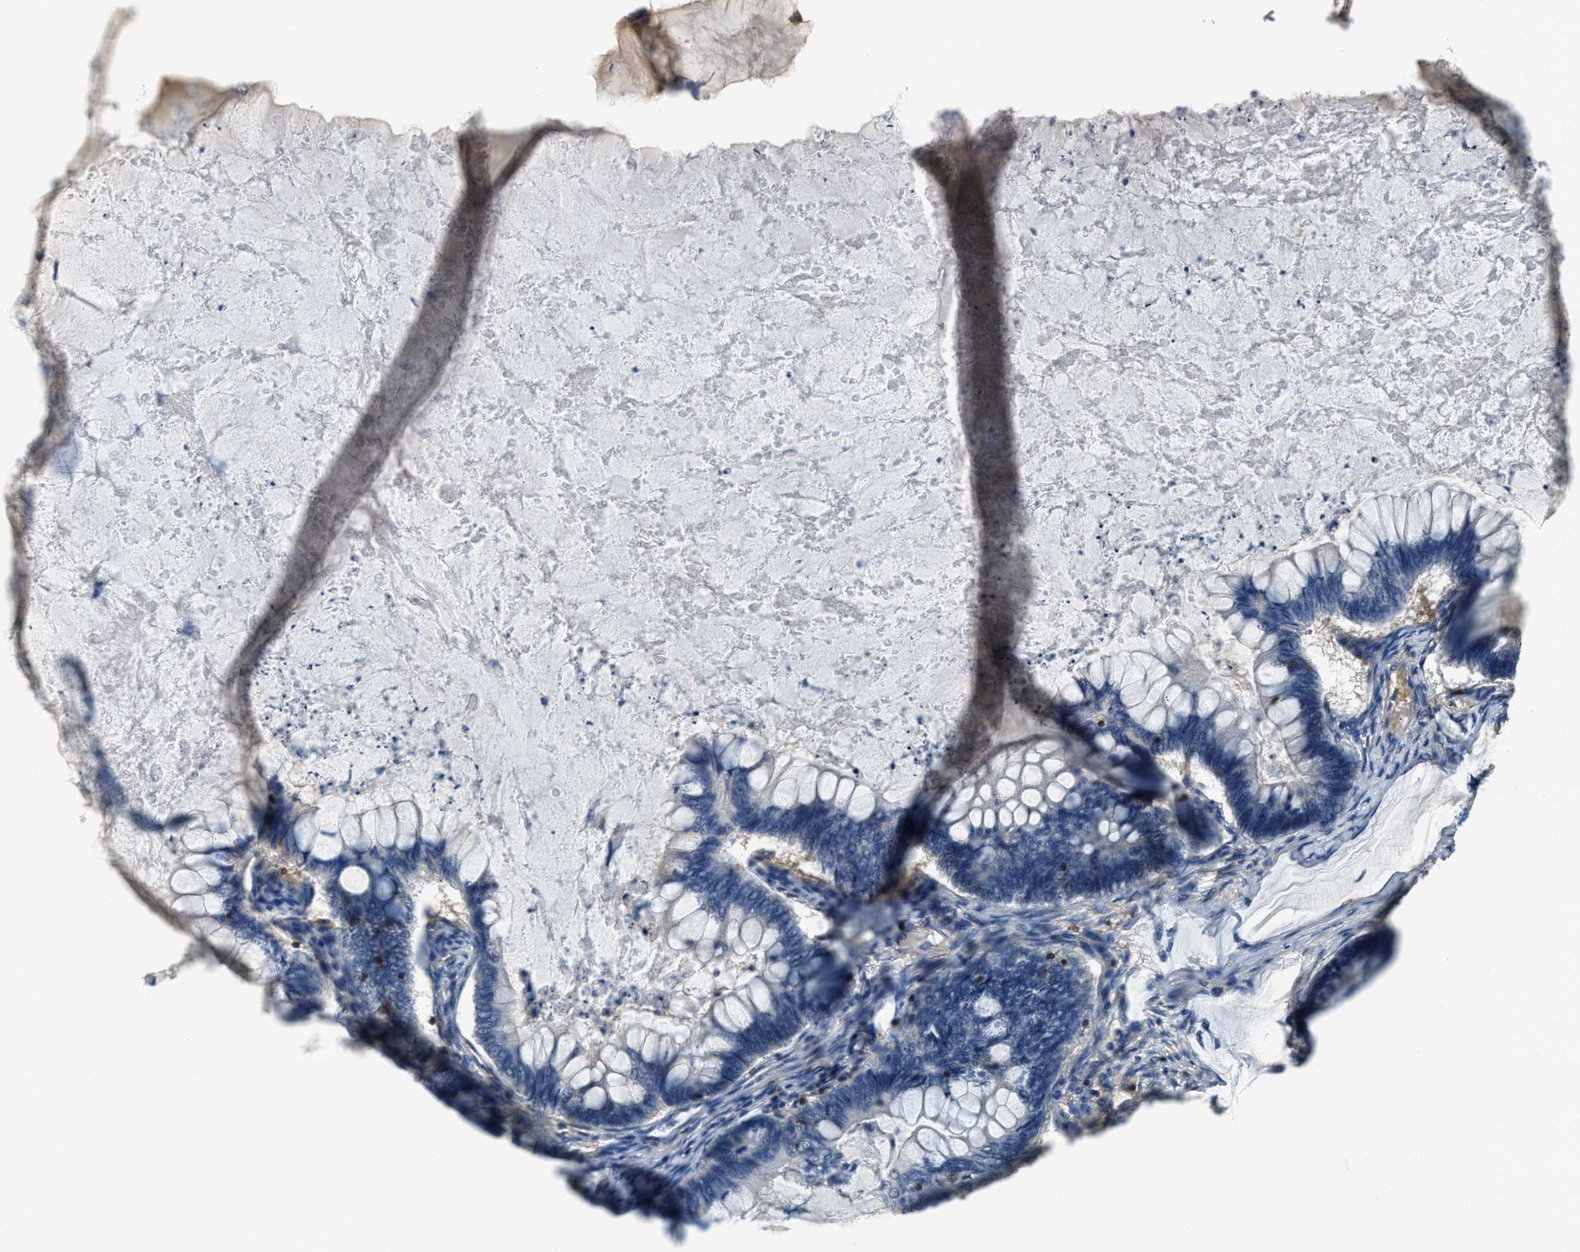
{"staining": {"intensity": "negative", "quantity": "none", "location": "none"}, "tissue": "ovarian cancer", "cell_type": "Tumor cells", "image_type": "cancer", "snomed": [{"axis": "morphology", "description": "Cystadenocarcinoma, mucinous, NOS"}, {"axis": "topography", "description": "Ovary"}], "caption": "High power microscopy micrograph of an immunohistochemistry (IHC) photomicrograph of ovarian cancer, revealing no significant staining in tumor cells.", "gene": "MYO1G", "patient": {"sex": "female", "age": 61}}